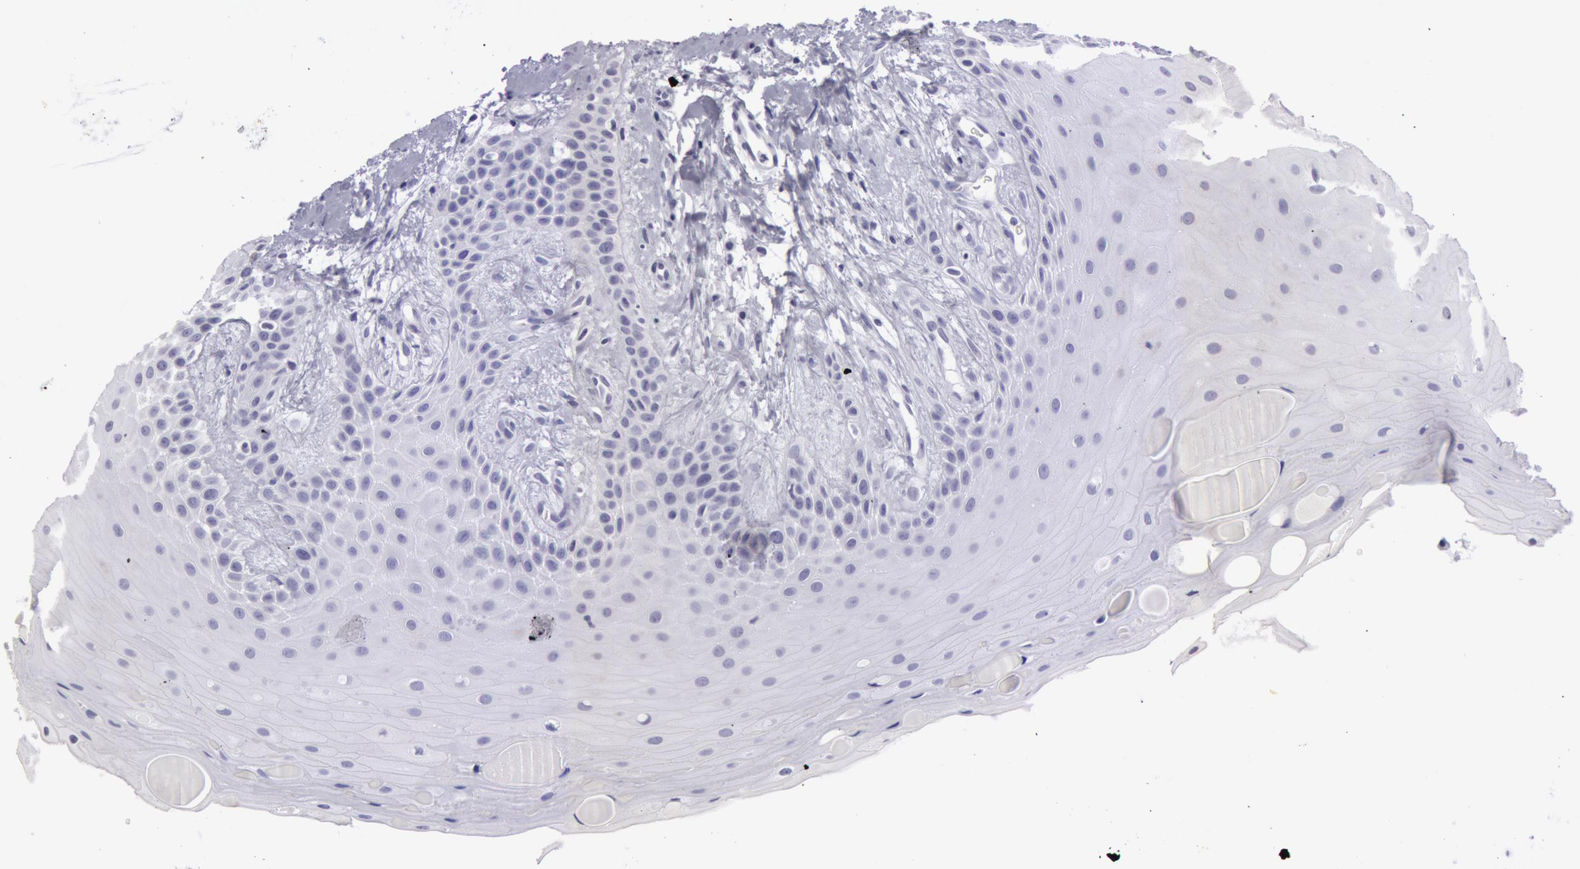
{"staining": {"intensity": "negative", "quantity": "none", "location": "none"}, "tissue": "oral mucosa", "cell_type": "Squamous epithelial cells", "image_type": "normal", "snomed": [{"axis": "morphology", "description": "Normal tissue, NOS"}, {"axis": "topography", "description": "Oral tissue"}], "caption": "A high-resolution histopathology image shows immunohistochemistry staining of benign oral mucosa, which shows no significant positivity in squamous epithelial cells. Nuclei are stained in blue.", "gene": "AMACR", "patient": {"sex": "male", "age": 69}}